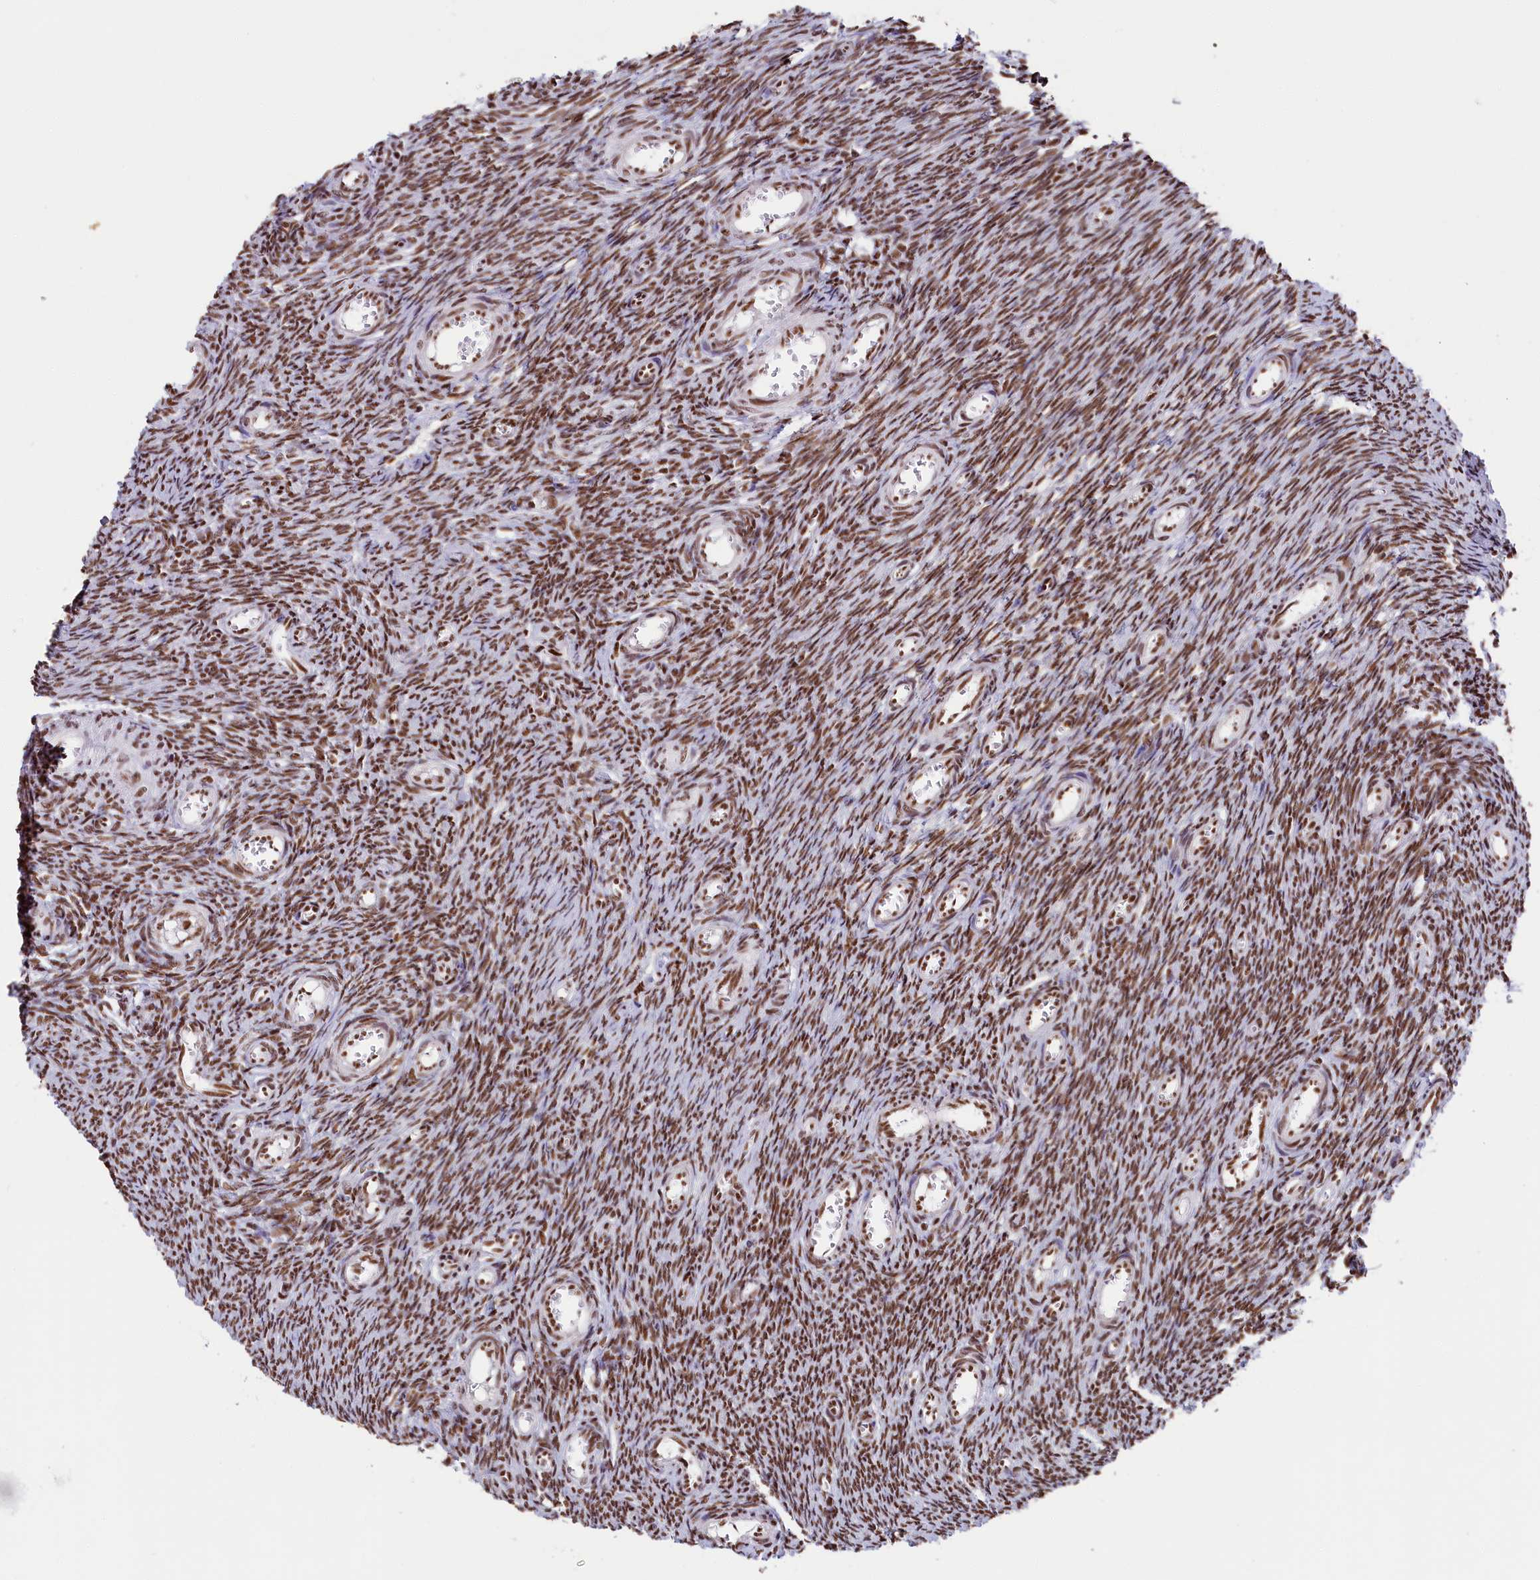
{"staining": {"intensity": "strong", "quantity": ">75%", "location": "nuclear"}, "tissue": "ovary", "cell_type": "Follicle cells", "image_type": "normal", "snomed": [{"axis": "morphology", "description": "Normal tissue, NOS"}, {"axis": "topography", "description": "Ovary"}], "caption": "Protein staining of benign ovary displays strong nuclear staining in about >75% of follicle cells.", "gene": "SNRNP70", "patient": {"sex": "female", "age": 44}}